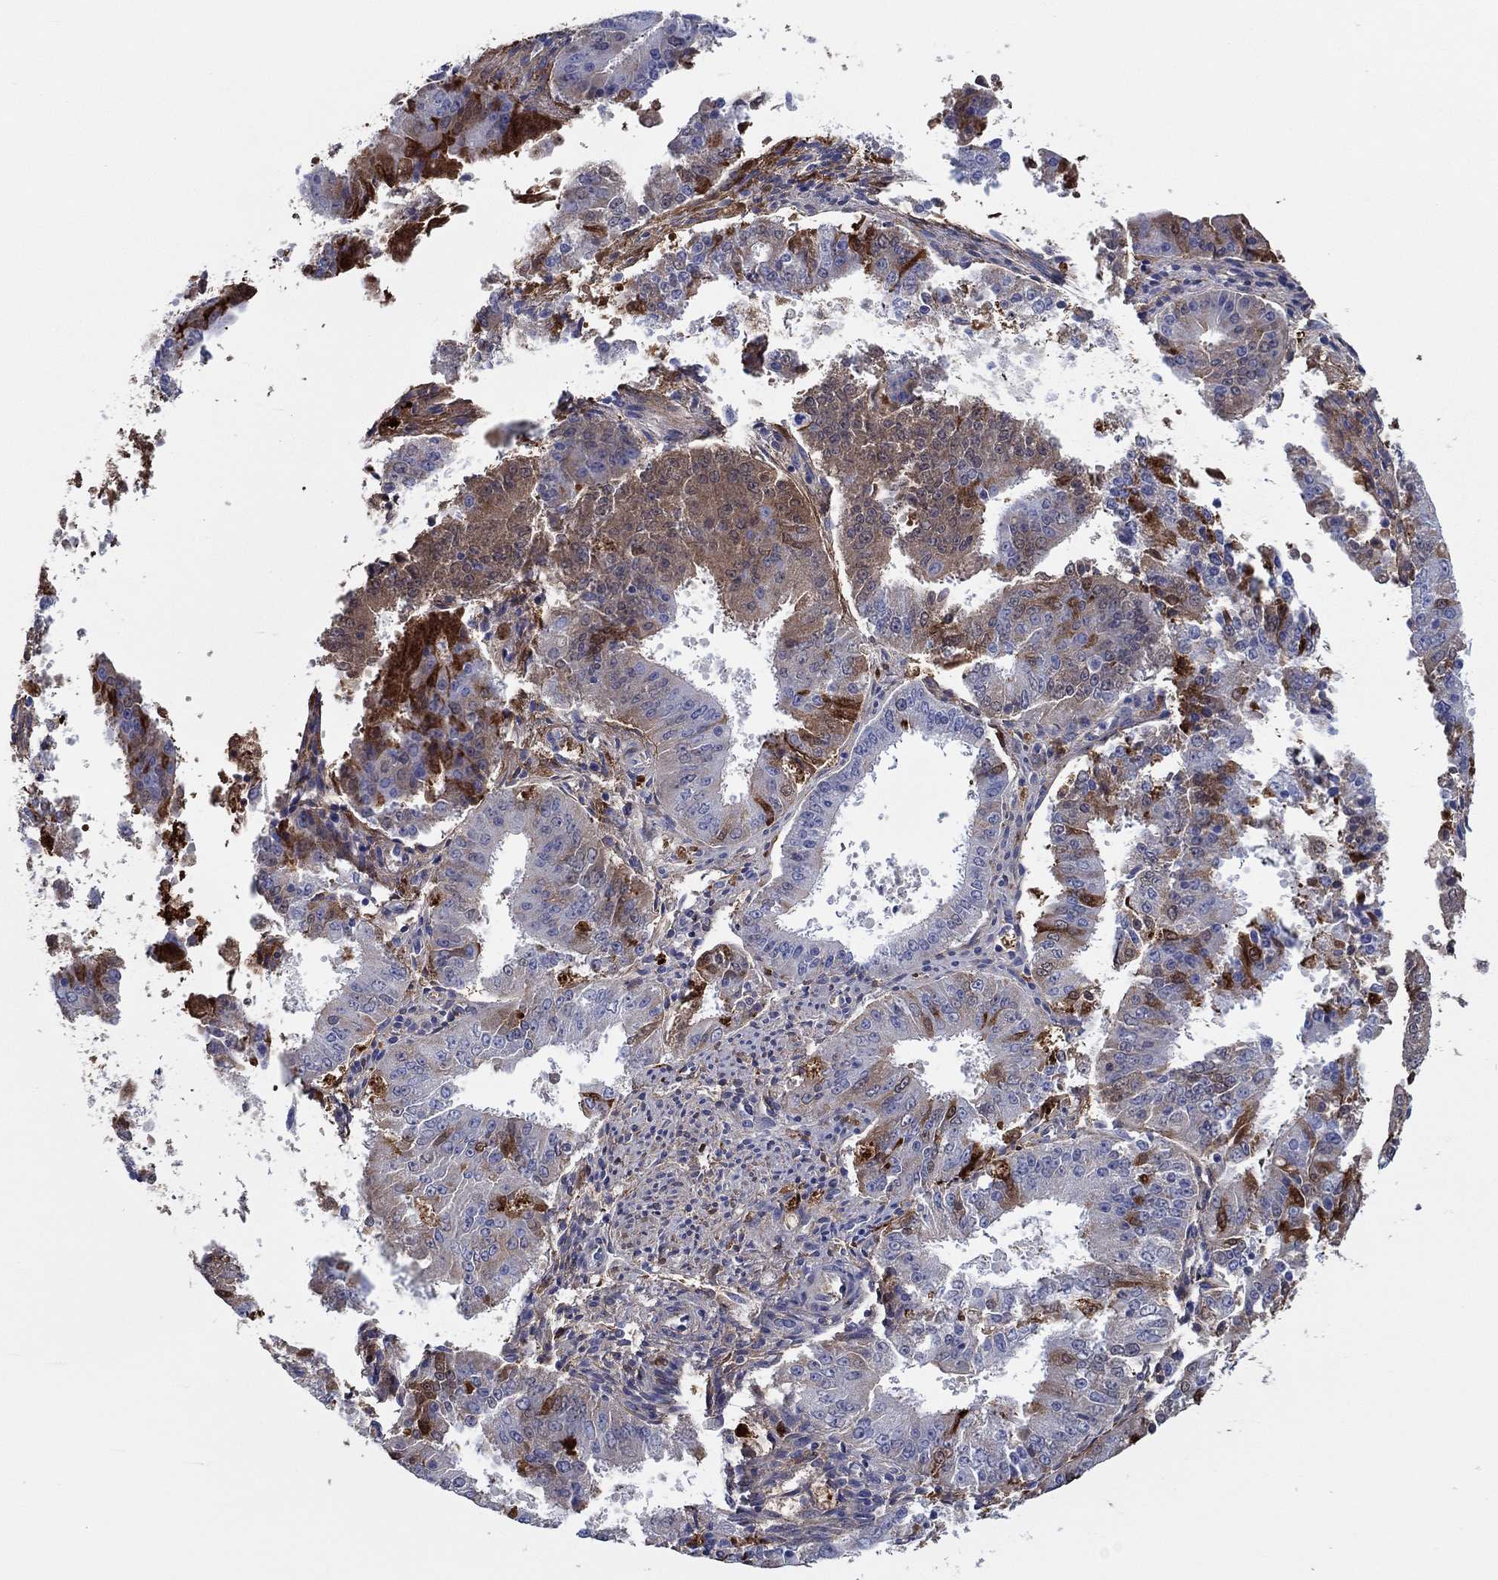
{"staining": {"intensity": "strong", "quantity": "<25%", "location": "cytoplasmic/membranous"}, "tissue": "ovarian cancer", "cell_type": "Tumor cells", "image_type": "cancer", "snomed": [{"axis": "morphology", "description": "Carcinoma, endometroid"}, {"axis": "topography", "description": "Ovary"}], "caption": "This is a photomicrograph of immunohistochemistry staining of ovarian cancer (endometroid carcinoma), which shows strong expression in the cytoplasmic/membranous of tumor cells.", "gene": "TGFBI", "patient": {"sex": "female", "age": 42}}